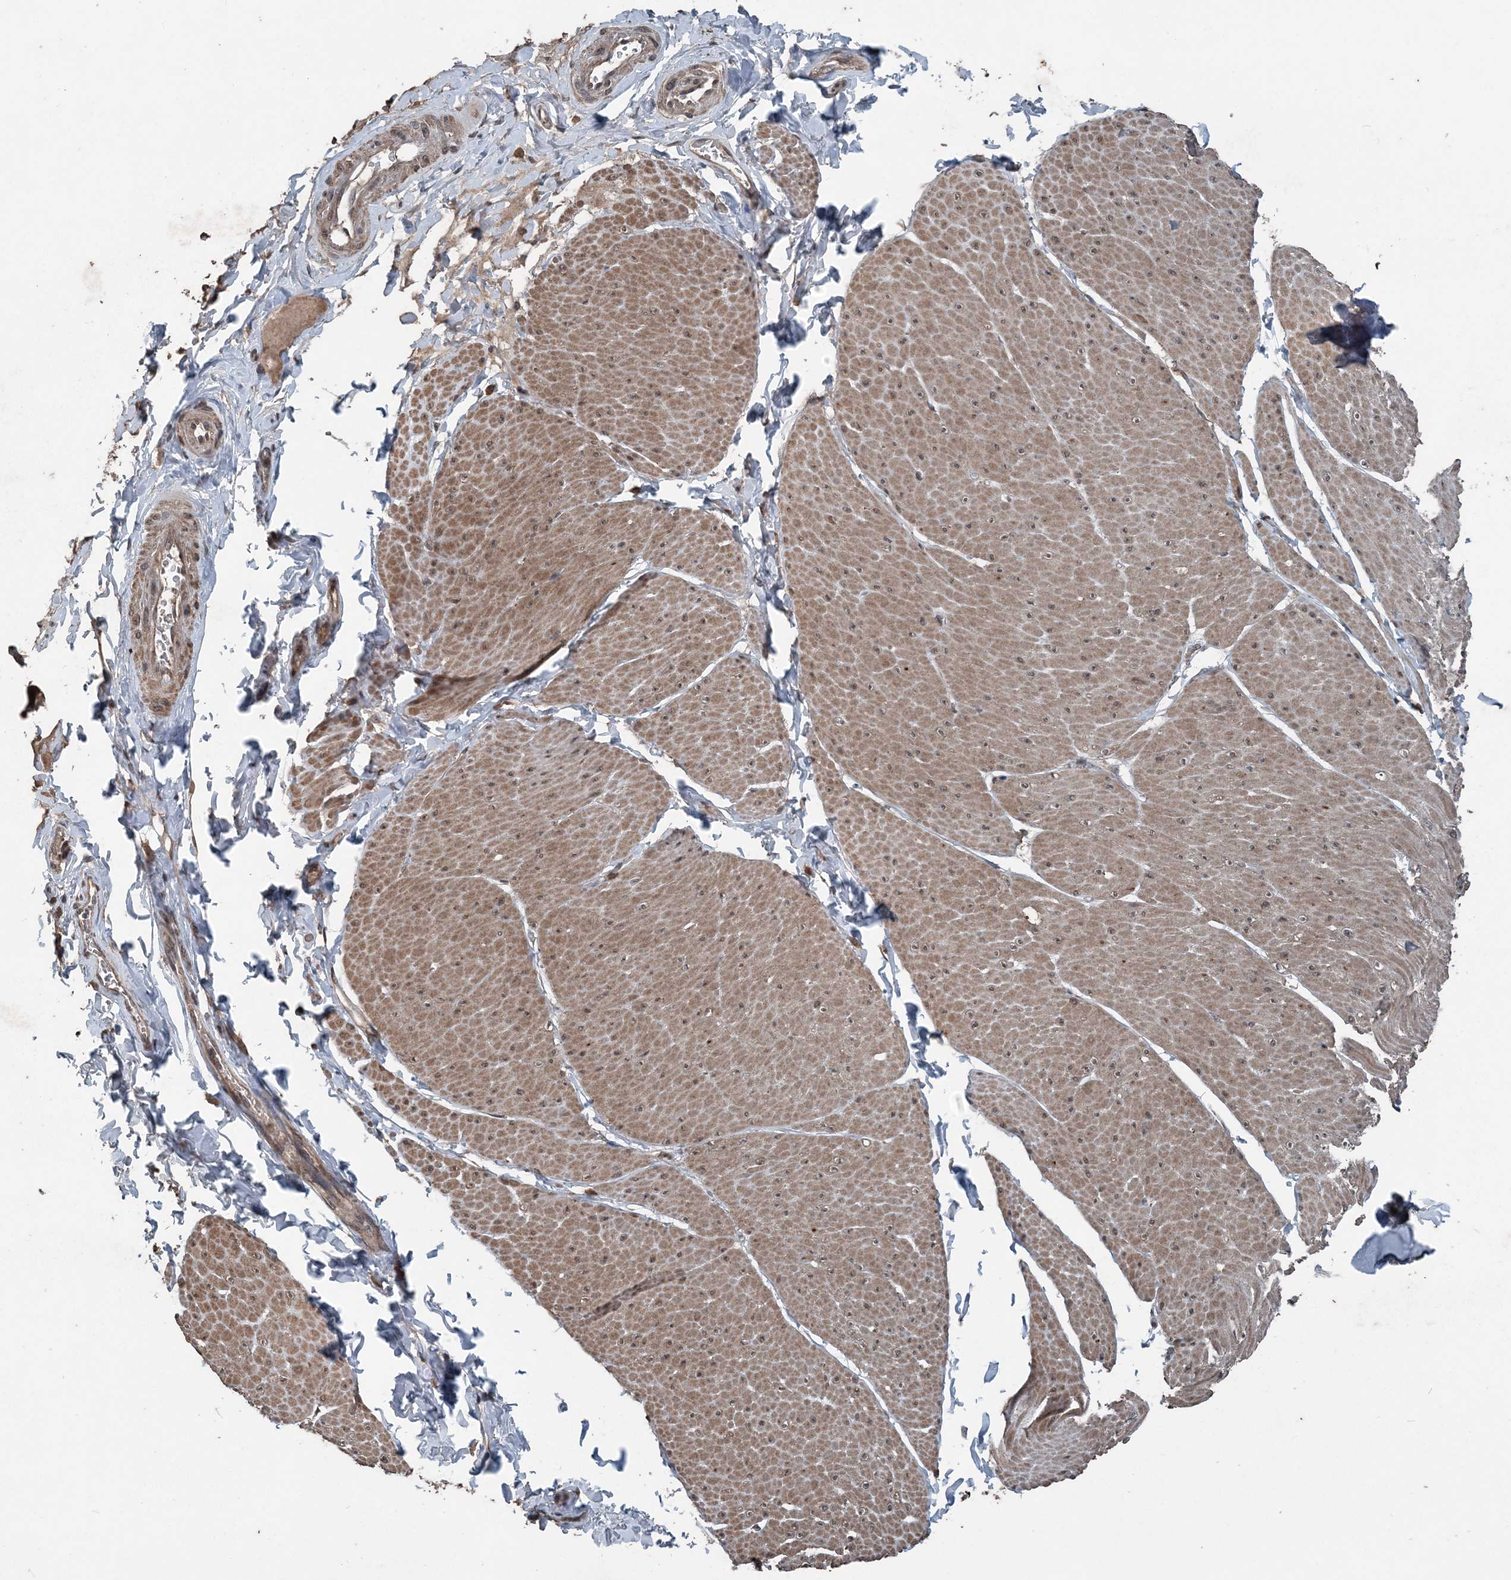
{"staining": {"intensity": "moderate", "quantity": ">75%", "location": "cytoplasmic/membranous"}, "tissue": "smooth muscle", "cell_type": "Smooth muscle cells", "image_type": "normal", "snomed": [{"axis": "morphology", "description": "Urothelial carcinoma, High grade"}, {"axis": "topography", "description": "Urinary bladder"}], "caption": "Smooth muscle cells exhibit medium levels of moderate cytoplasmic/membranous staining in about >75% of cells in unremarkable human smooth muscle. (DAB IHC, brown staining for protein, blue staining for nuclei).", "gene": "CFL1", "patient": {"sex": "male", "age": 46}}